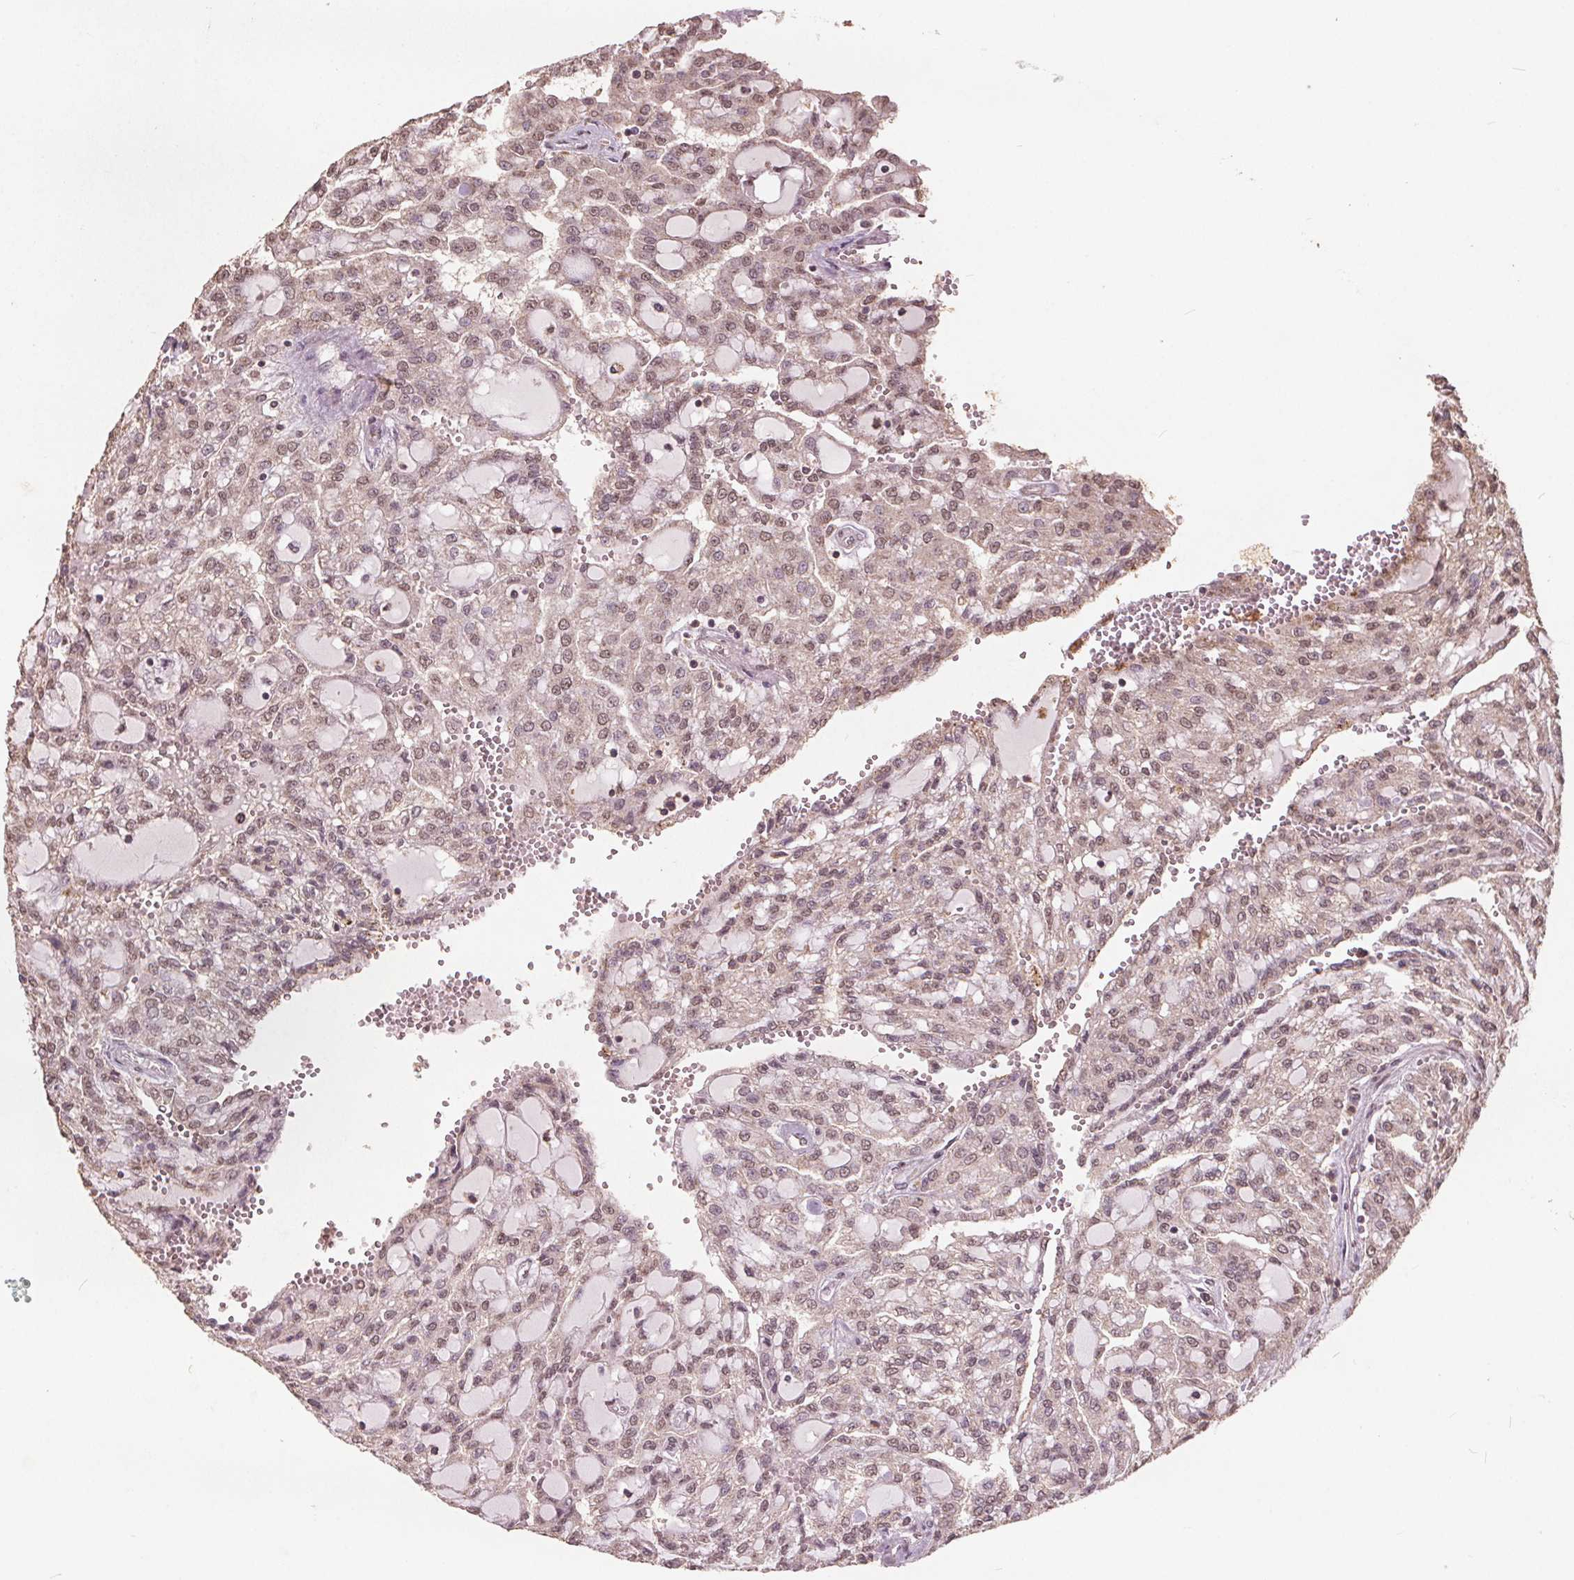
{"staining": {"intensity": "weak", "quantity": ">75%", "location": "nuclear"}, "tissue": "renal cancer", "cell_type": "Tumor cells", "image_type": "cancer", "snomed": [{"axis": "morphology", "description": "Adenocarcinoma, NOS"}, {"axis": "topography", "description": "Kidney"}], "caption": "Immunohistochemical staining of human adenocarcinoma (renal) shows low levels of weak nuclear protein expression in approximately >75% of tumor cells.", "gene": "DSG3", "patient": {"sex": "male", "age": 63}}